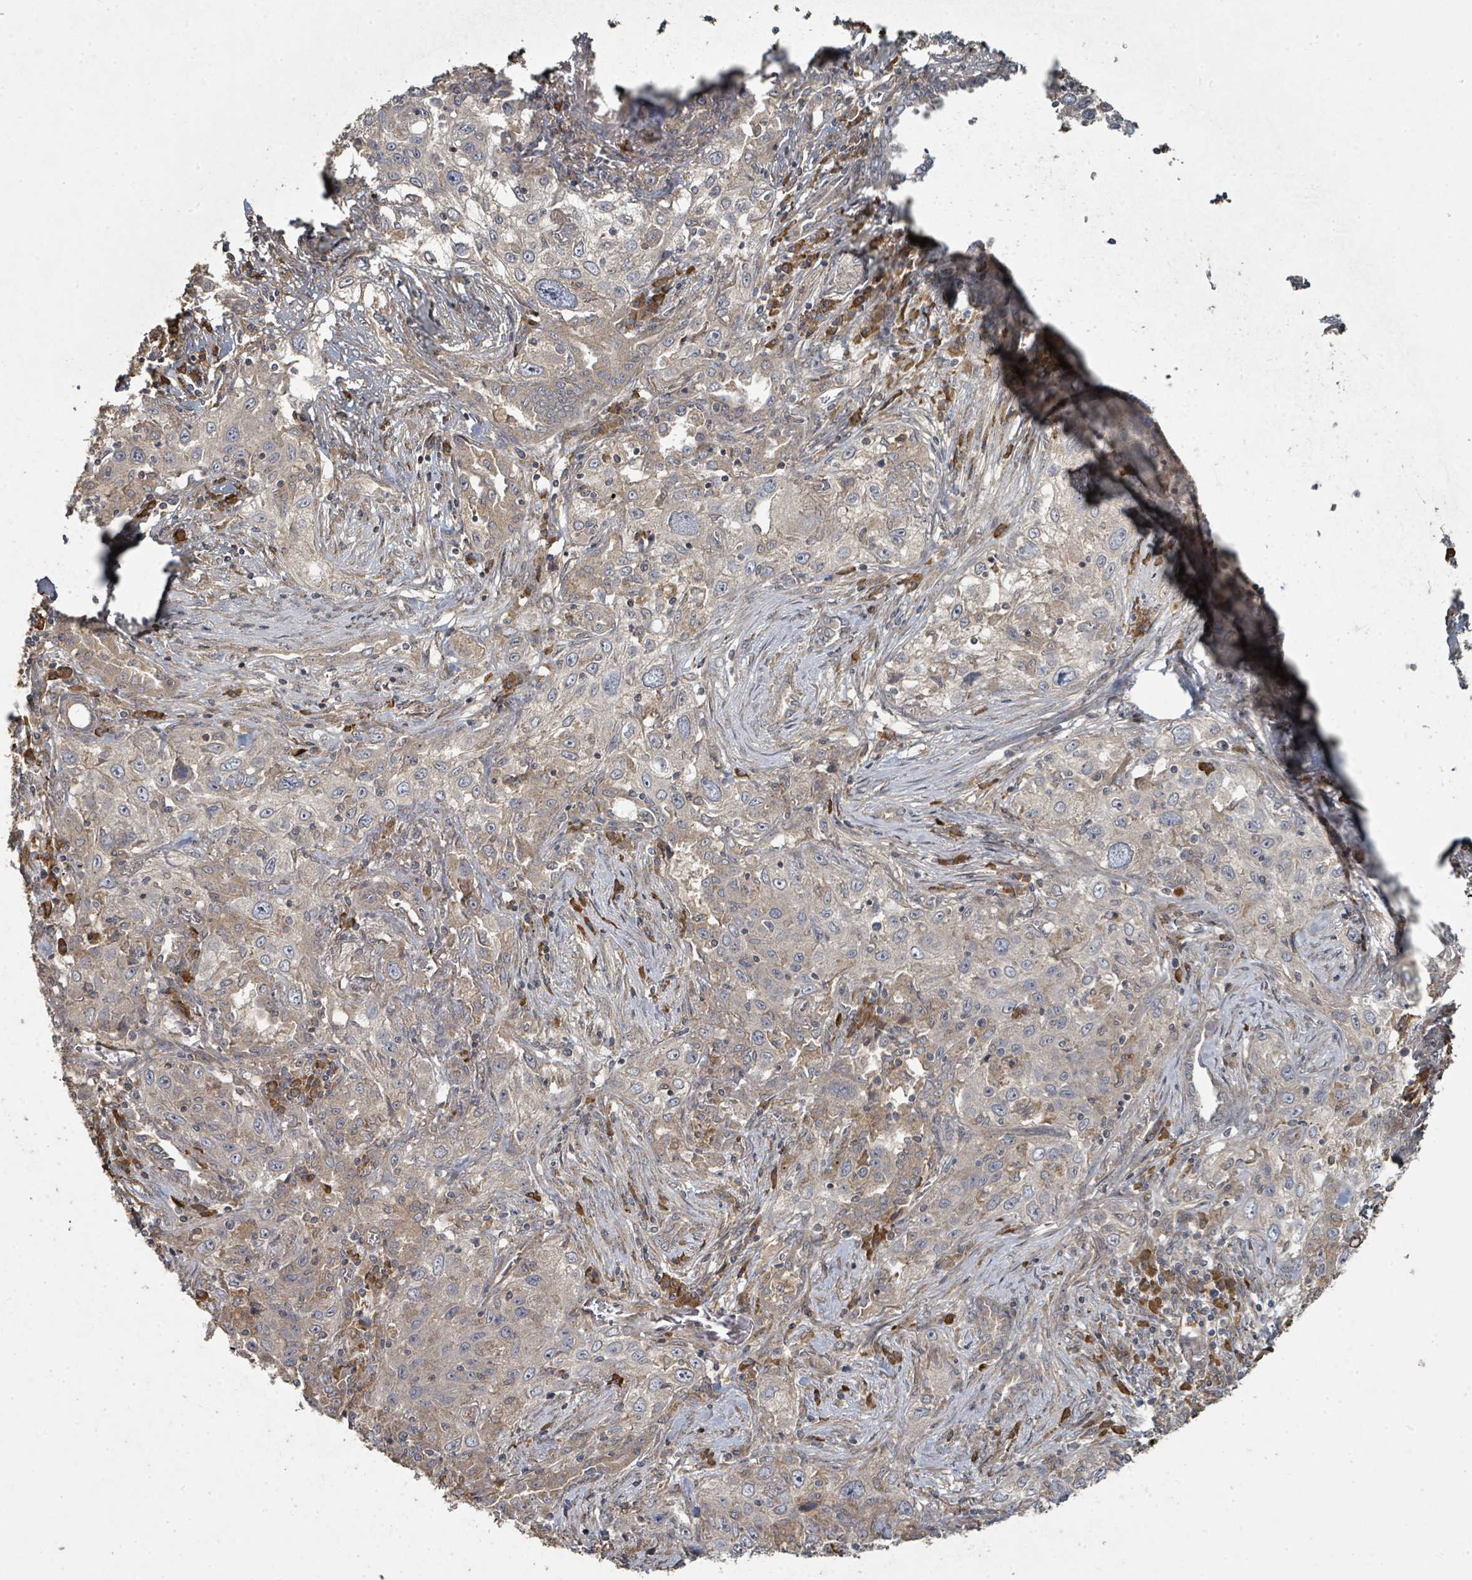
{"staining": {"intensity": "negative", "quantity": "none", "location": "none"}, "tissue": "lung cancer", "cell_type": "Tumor cells", "image_type": "cancer", "snomed": [{"axis": "morphology", "description": "Squamous cell carcinoma, NOS"}, {"axis": "topography", "description": "Lung"}], "caption": "A photomicrograph of lung cancer (squamous cell carcinoma) stained for a protein displays no brown staining in tumor cells.", "gene": "WDFY1", "patient": {"sex": "female", "age": 69}}